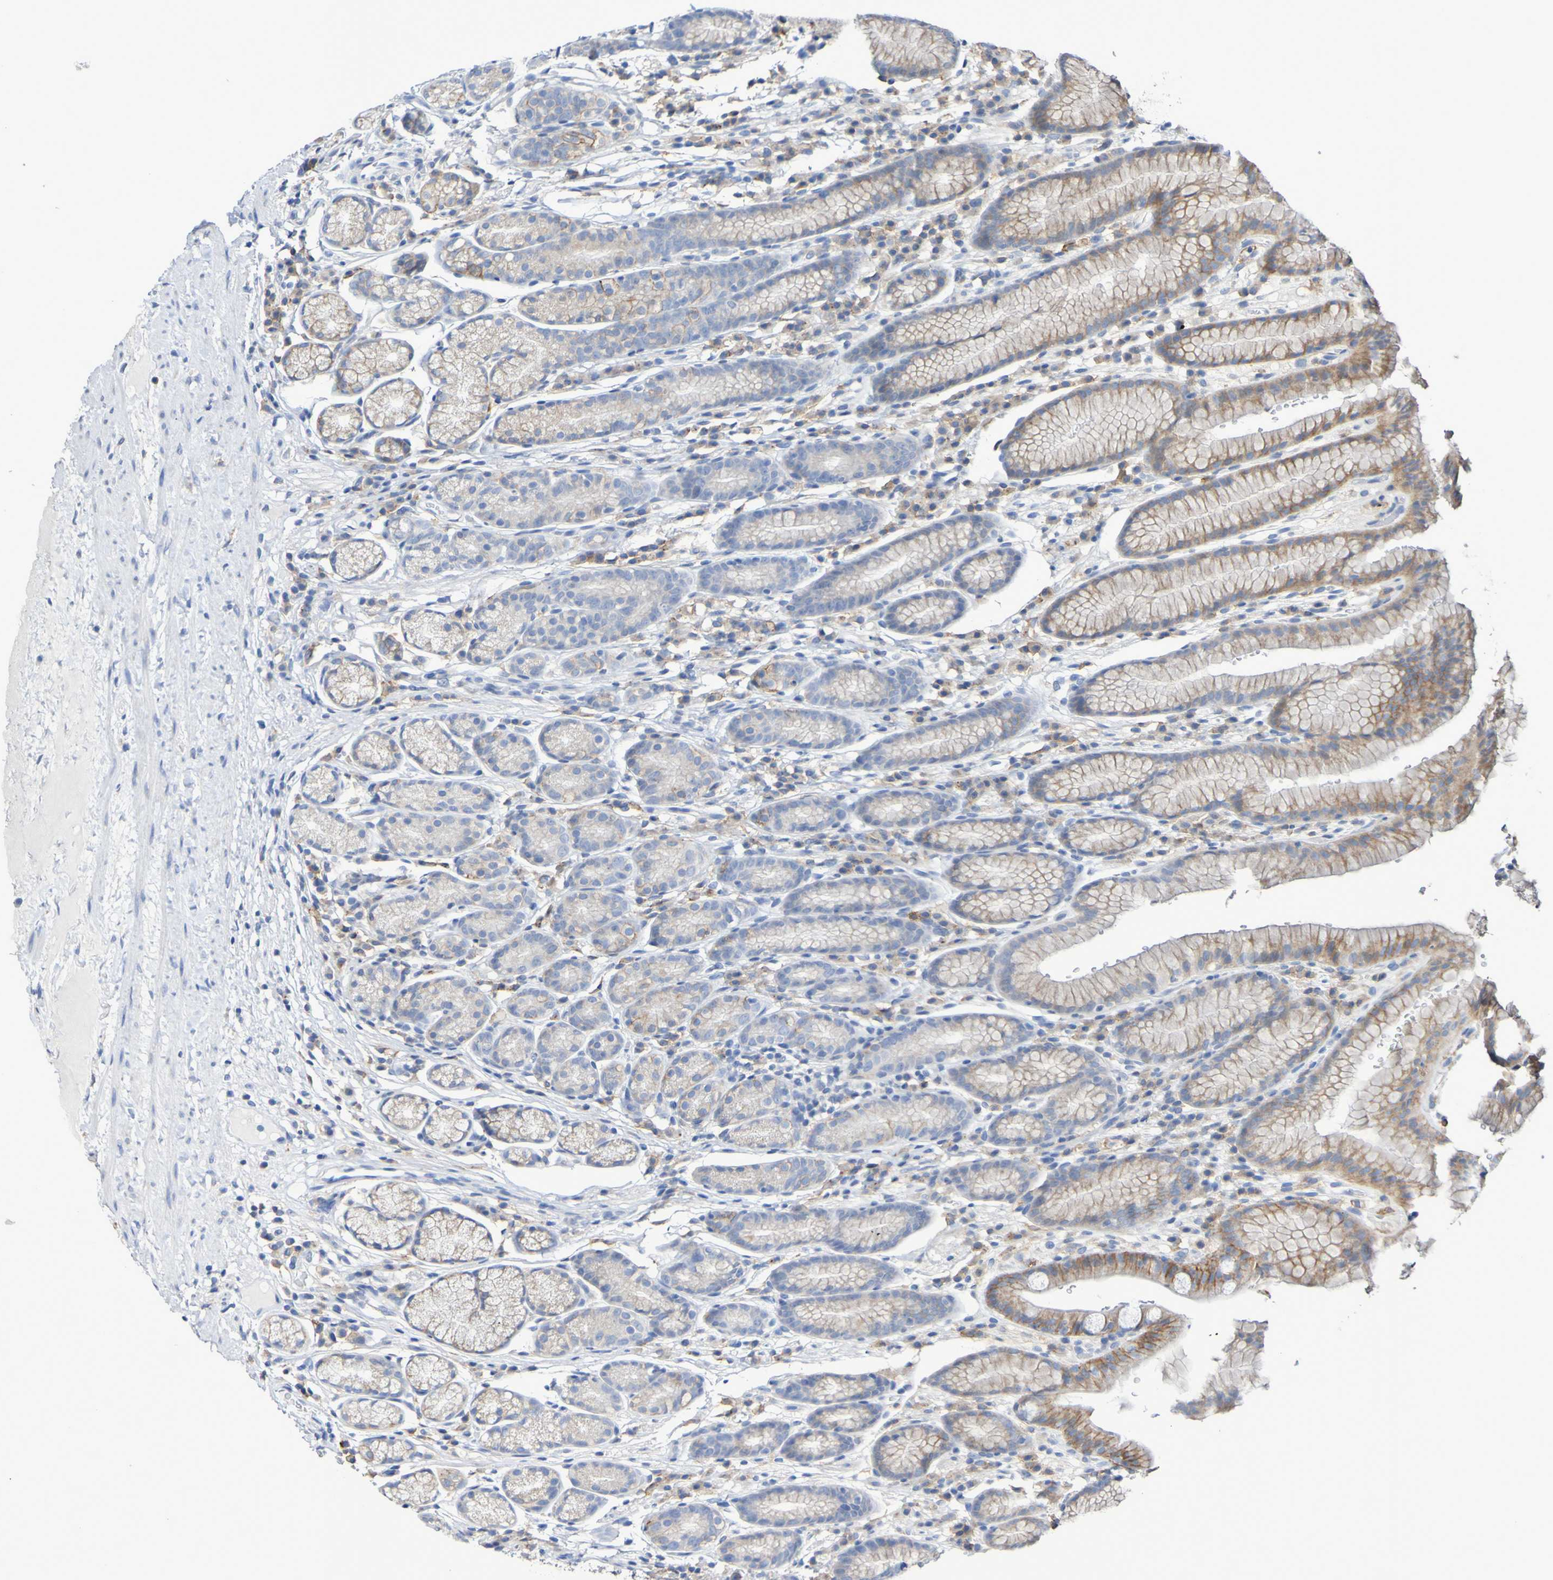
{"staining": {"intensity": "moderate", "quantity": "25%-75%", "location": "cytoplasmic/membranous"}, "tissue": "stomach", "cell_type": "Glandular cells", "image_type": "normal", "snomed": [{"axis": "morphology", "description": "Normal tissue, NOS"}, {"axis": "topography", "description": "Stomach, lower"}], "caption": "The immunohistochemical stain labels moderate cytoplasmic/membranous staining in glandular cells of unremarkable stomach.", "gene": "SLC3A2", "patient": {"sex": "male", "age": 52}}